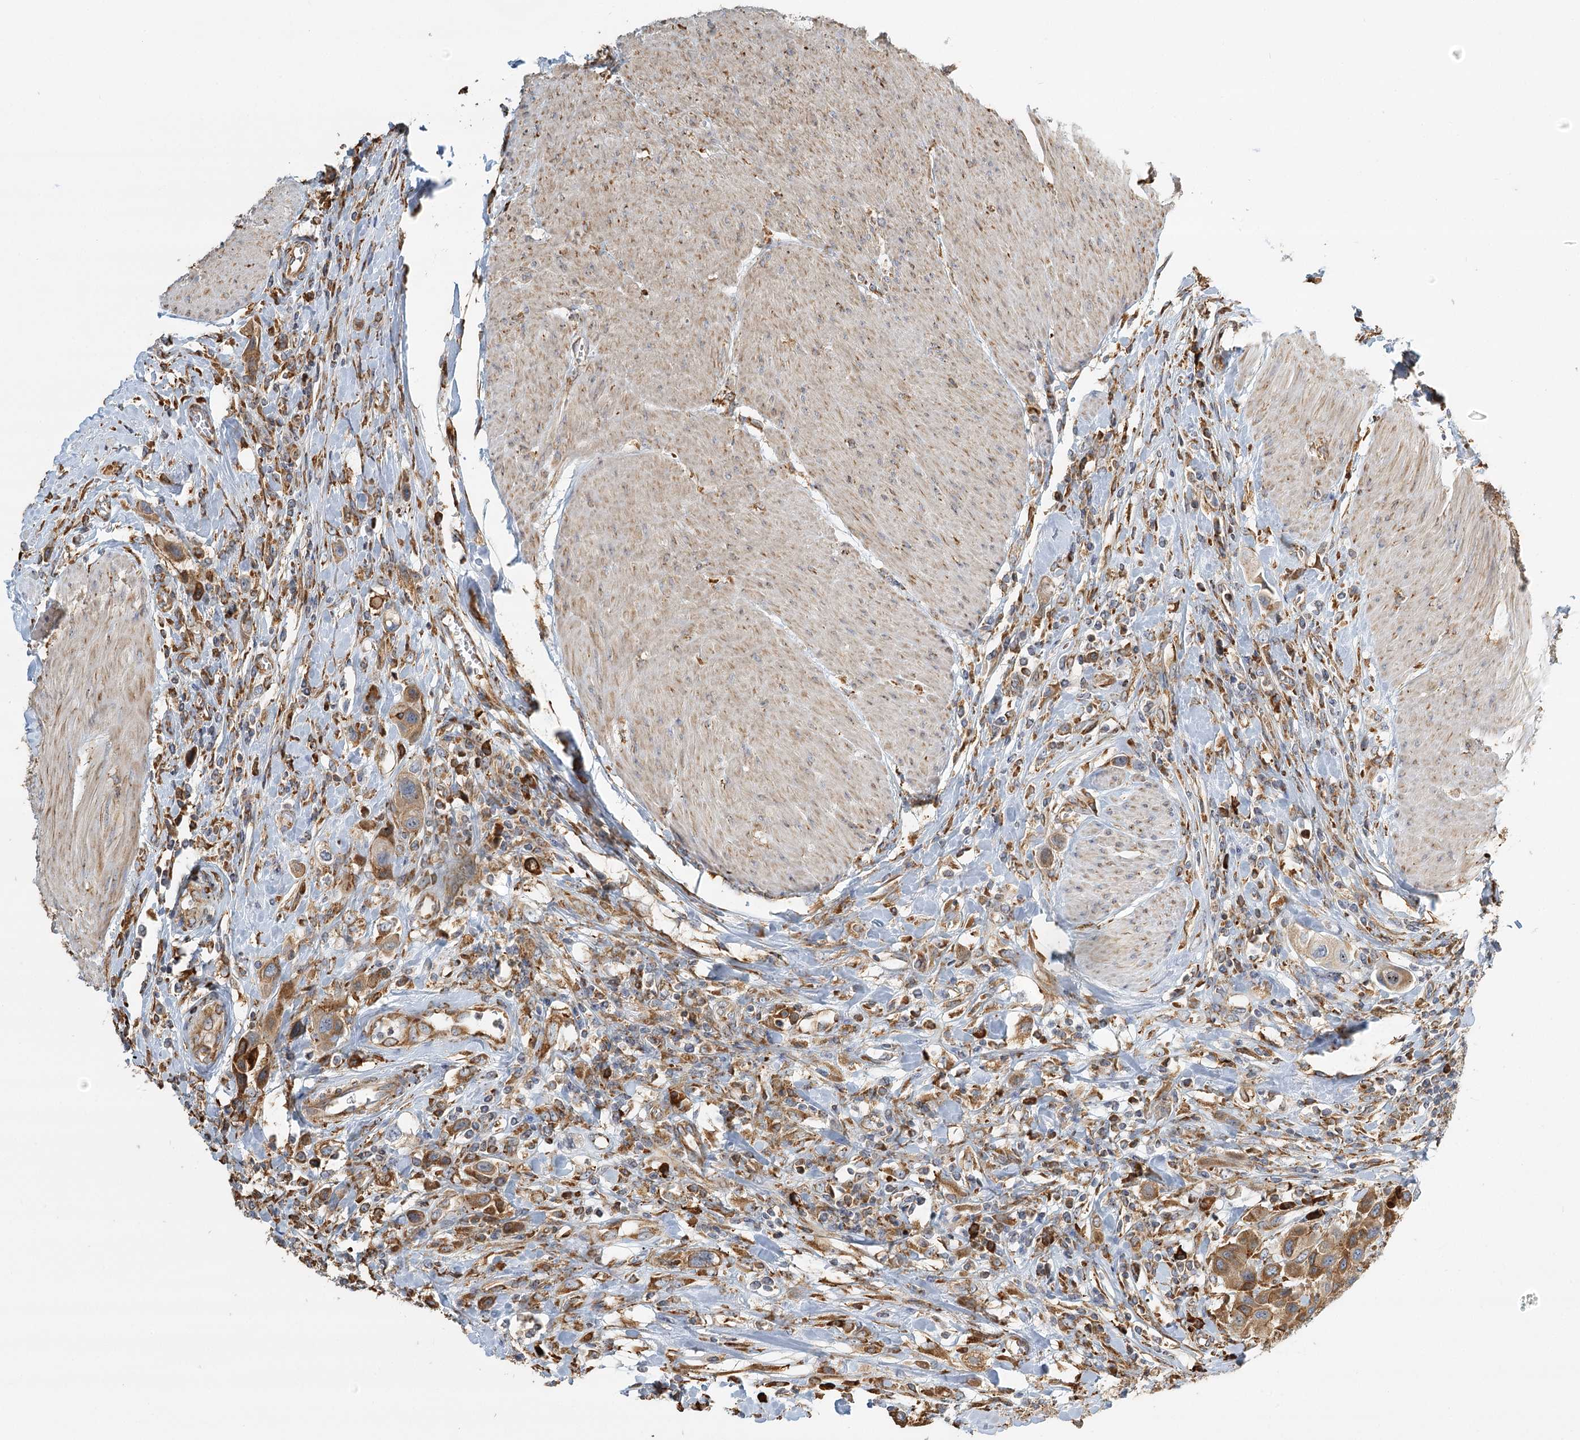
{"staining": {"intensity": "moderate", "quantity": ">75%", "location": "cytoplasmic/membranous"}, "tissue": "urothelial cancer", "cell_type": "Tumor cells", "image_type": "cancer", "snomed": [{"axis": "morphology", "description": "Urothelial carcinoma, High grade"}, {"axis": "topography", "description": "Urinary bladder"}], "caption": "High-magnification brightfield microscopy of urothelial carcinoma (high-grade) stained with DAB (3,3'-diaminobenzidine) (brown) and counterstained with hematoxylin (blue). tumor cells exhibit moderate cytoplasmic/membranous expression is present in approximately>75% of cells.", "gene": "TAS1R1", "patient": {"sex": "male", "age": 50}}